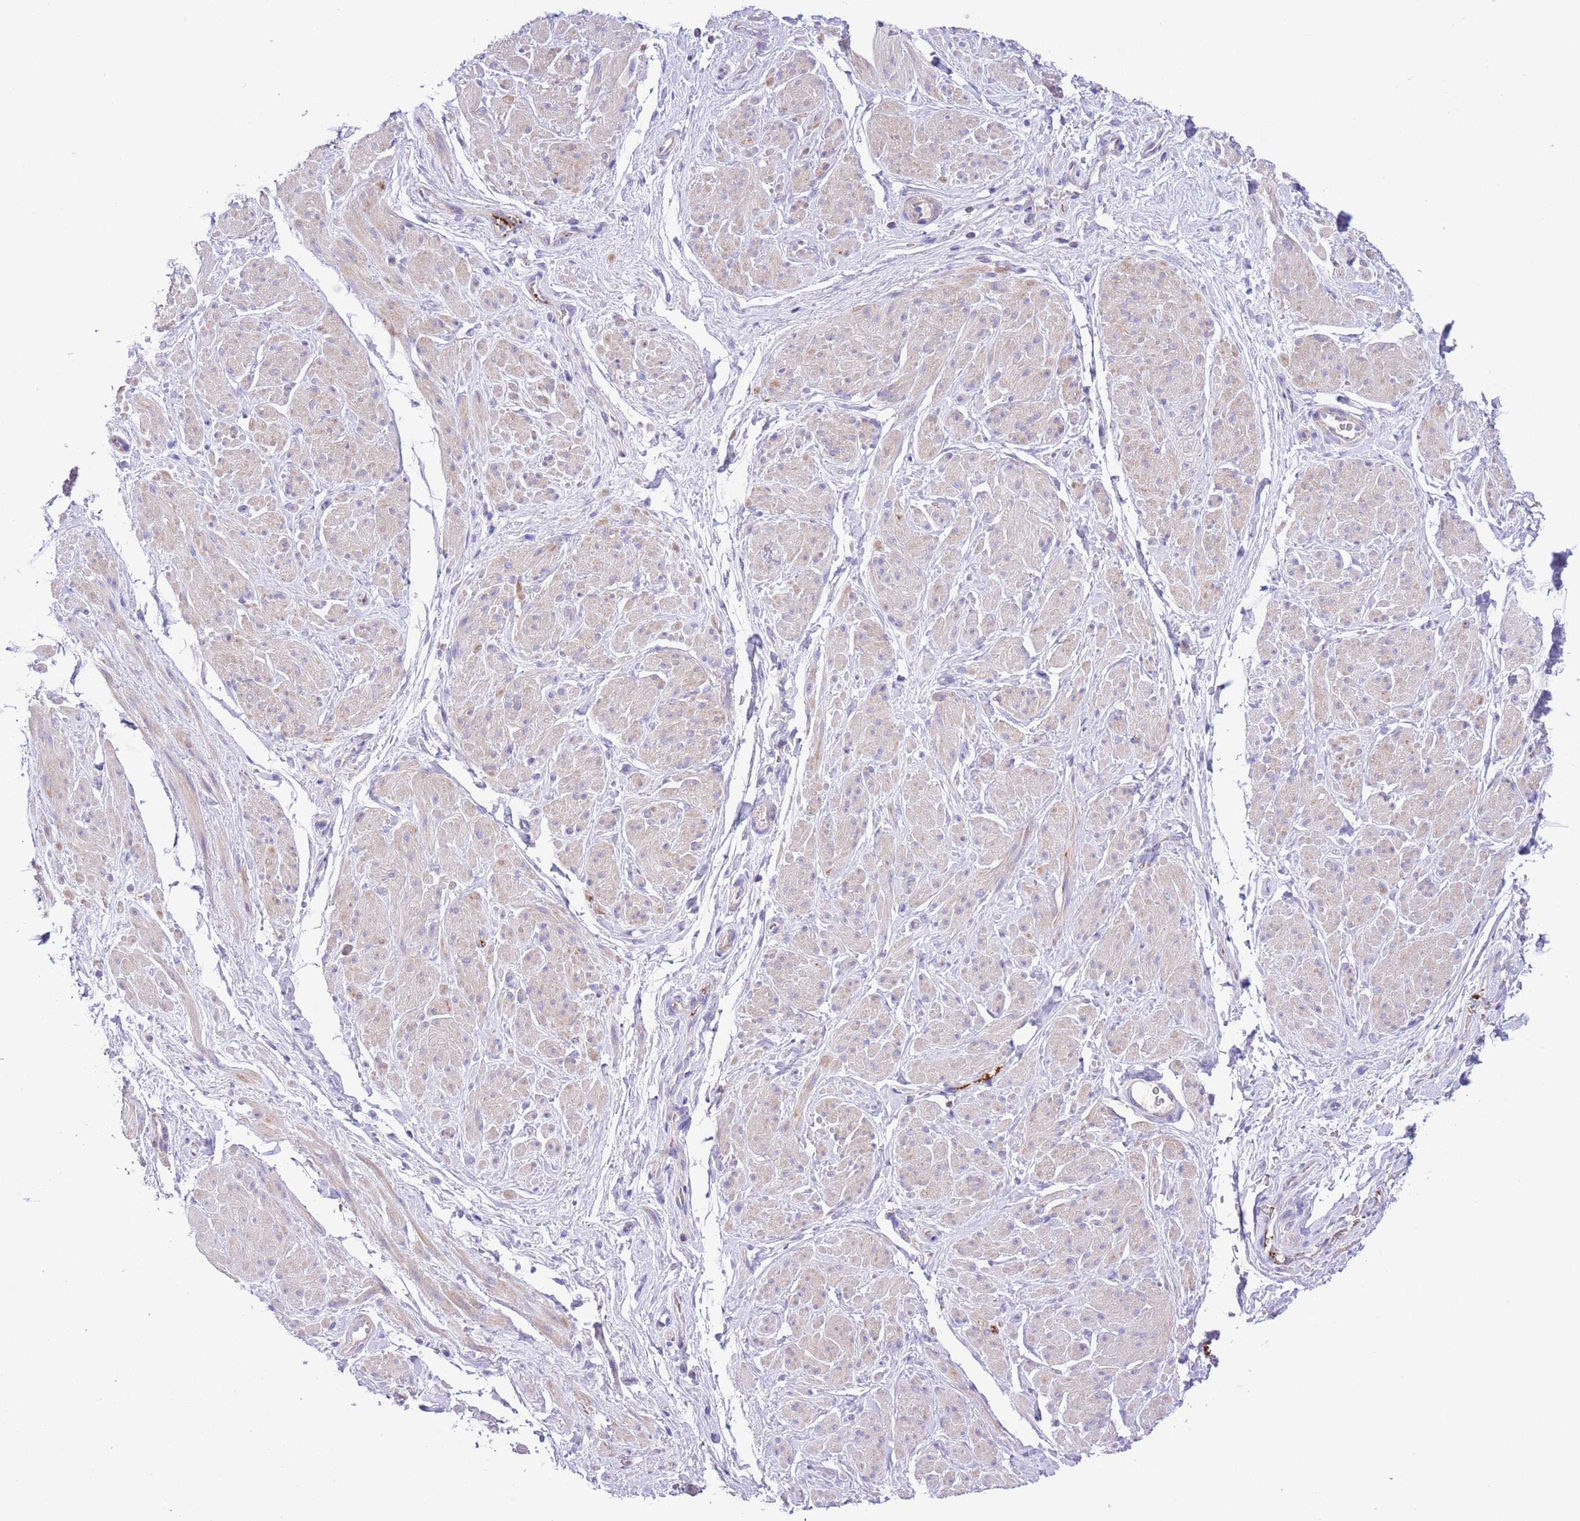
{"staining": {"intensity": "weak", "quantity": "<25%", "location": "cytoplasmic/membranous"}, "tissue": "smooth muscle", "cell_type": "Smooth muscle cells", "image_type": "normal", "snomed": [{"axis": "morphology", "description": "Normal tissue, NOS"}, {"axis": "topography", "description": "Smooth muscle"}, {"axis": "topography", "description": "Peripheral nerve tissue"}], "caption": "IHC micrograph of unremarkable smooth muscle: human smooth muscle stained with DAB demonstrates no significant protein staining in smooth muscle cells.", "gene": "SS18L2", "patient": {"sex": "male", "age": 69}}